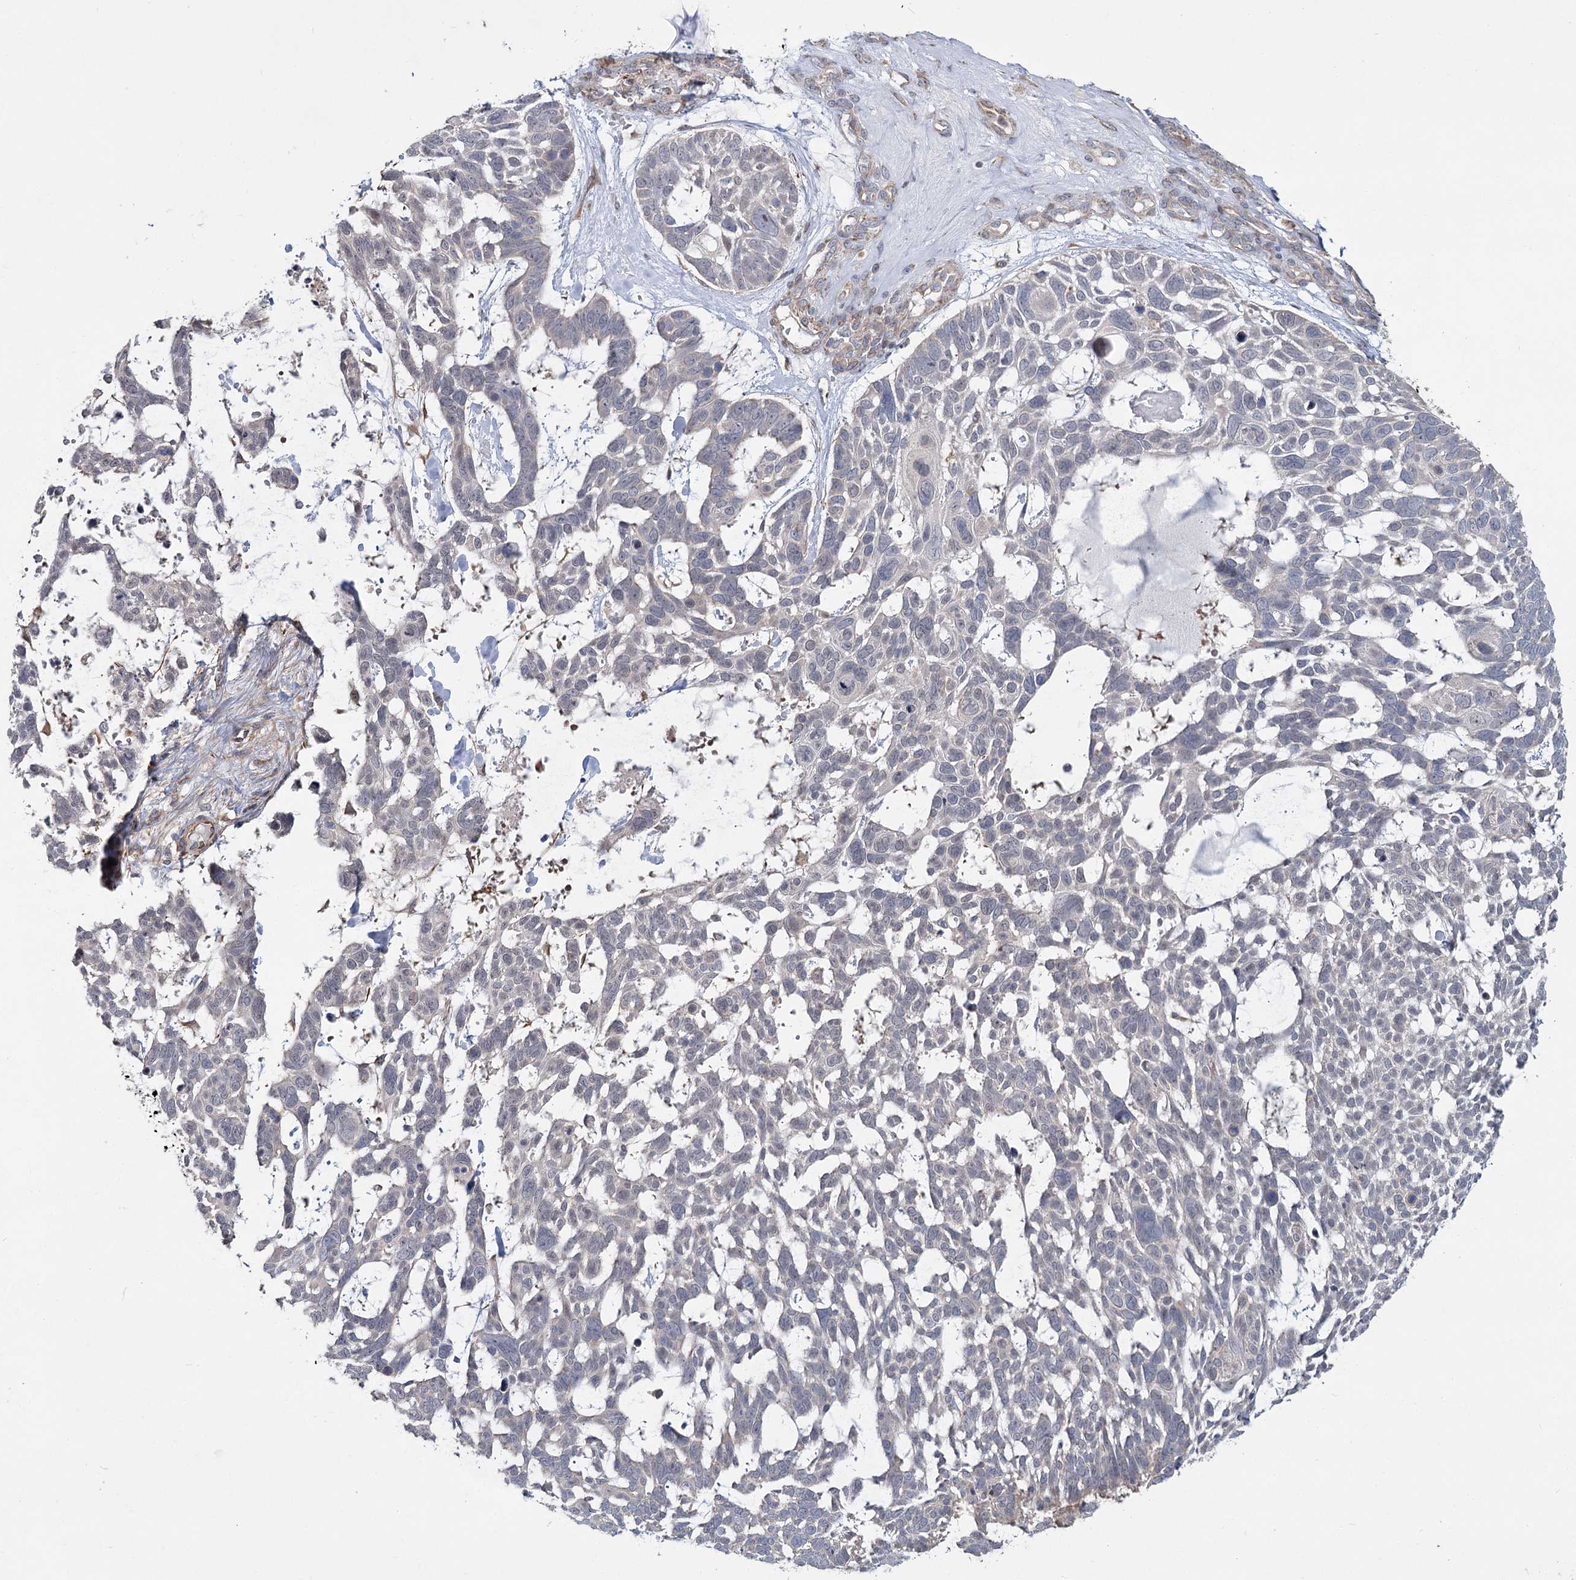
{"staining": {"intensity": "negative", "quantity": "none", "location": "none"}, "tissue": "skin cancer", "cell_type": "Tumor cells", "image_type": "cancer", "snomed": [{"axis": "morphology", "description": "Basal cell carcinoma"}, {"axis": "topography", "description": "Skin"}], "caption": "Photomicrograph shows no protein positivity in tumor cells of basal cell carcinoma (skin) tissue.", "gene": "TBC1D9B", "patient": {"sex": "male", "age": 88}}